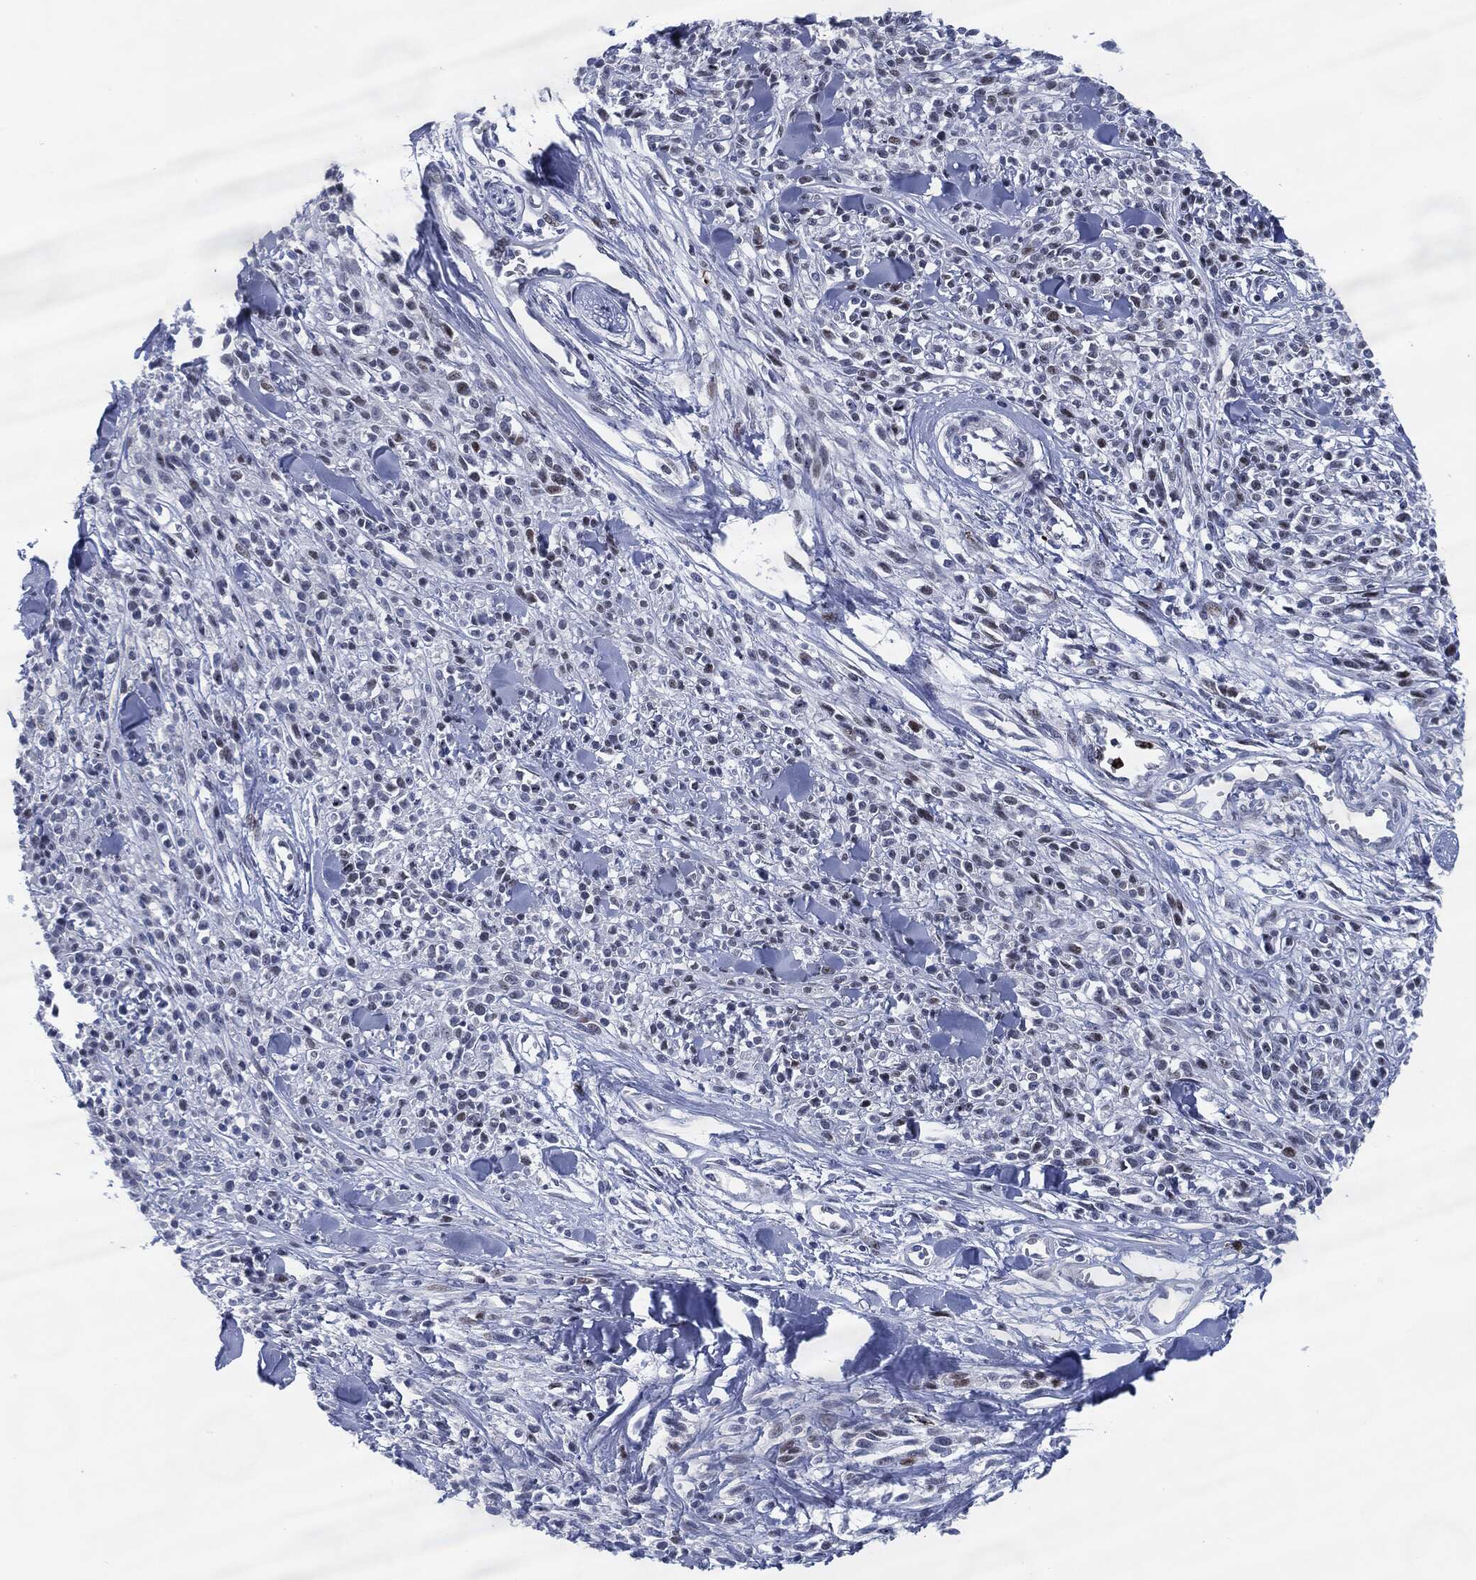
{"staining": {"intensity": "weak", "quantity": "<25%", "location": "cytoplasmic/membranous"}, "tissue": "melanoma", "cell_type": "Tumor cells", "image_type": "cancer", "snomed": [{"axis": "morphology", "description": "Malignant melanoma, NOS"}, {"axis": "topography", "description": "Skin"}, {"axis": "topography", "description": "Skin of trunk"}], "caption": "Tumor cells are negative for protein expression in human melanoma. Nuclei are stained in blue.", "gene": "MPO", "patient": {"sex": "male", "age": 74}}